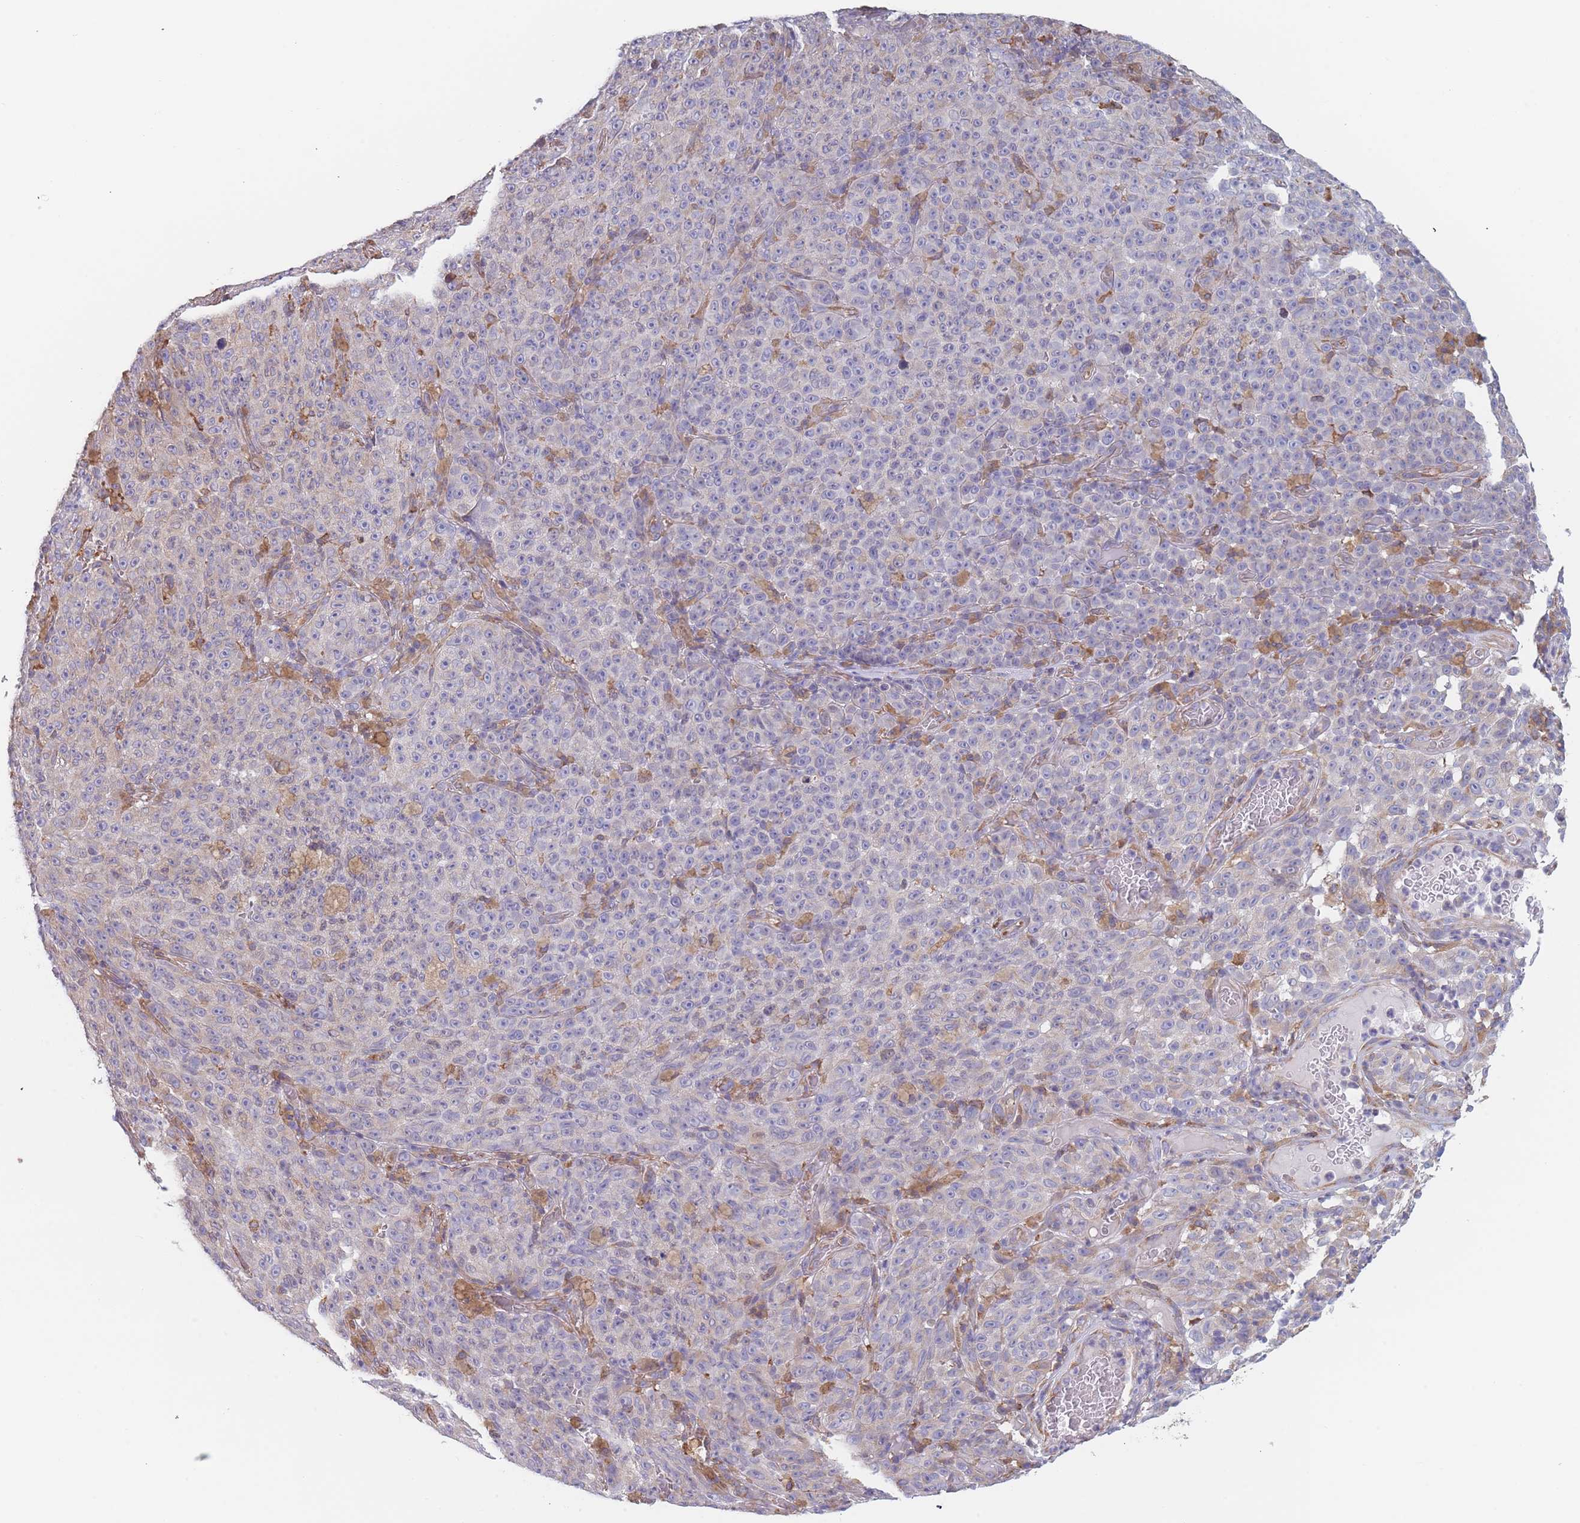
{"staining": {"intensity": "negative", "quantity": "none", "location": "none"}, "tissue": "melanoma", "cell_type": "Tumor cells", "image_type": "cancer", "snomed": [{"axis": "morphology", "description": "Malignant melanoma, NOS"}, {"axis": "topography", "description": "Skin"}], "caption": "This is an immunohistochemistry (IHC) photomicrograph of malignant melanoma. There is no positivity in tumor cells.", "gene": "OR7C2", "patient": {"sex": "female", "age": 82}}